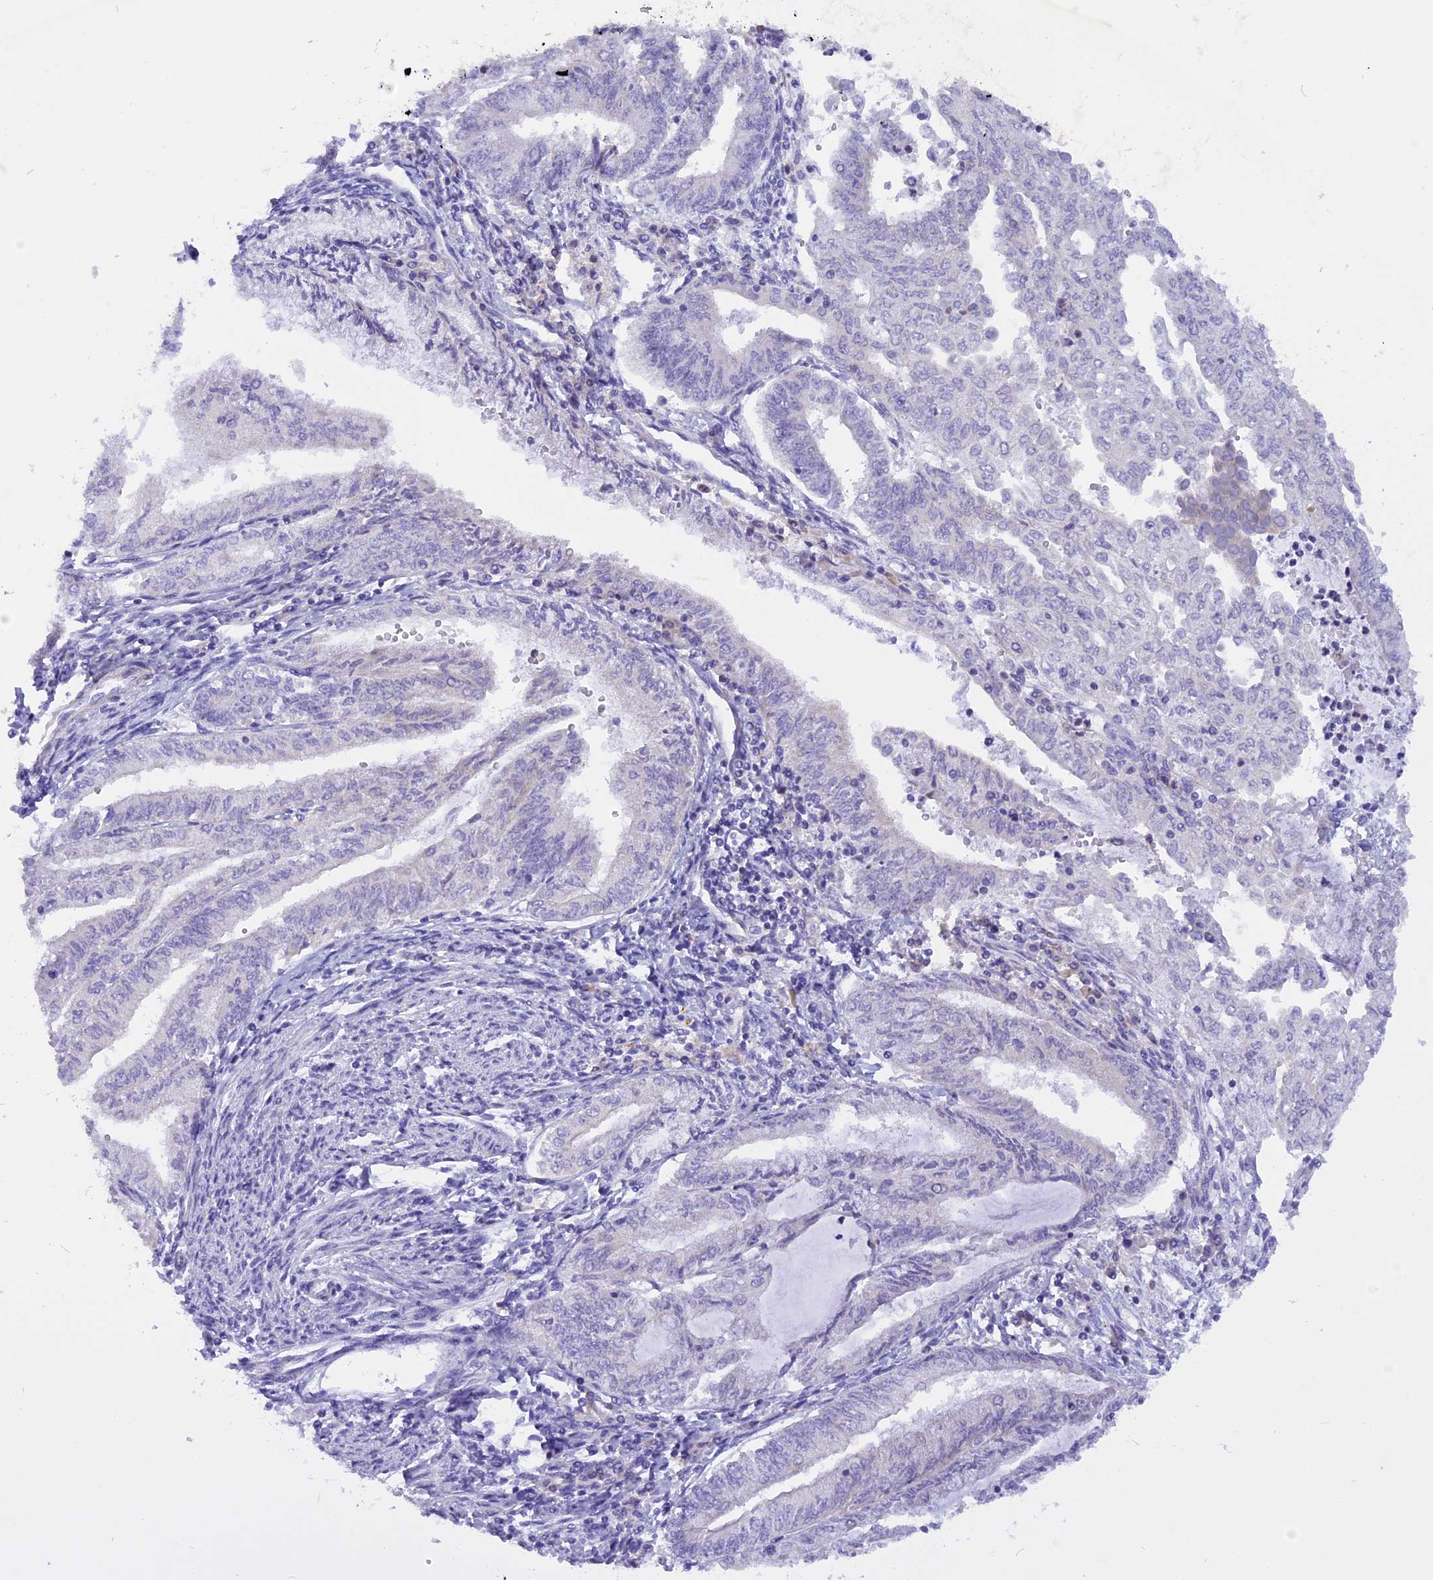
{"staining": {"intensity": "negative", "quantity": "none", "location": "none"}, "tissue": "endometrial cancer", "cell_type": "Tumor cells", "image_type": "cancer", "snomed": [{"axis": "morphology", "description": "Adenocarcinoma, NOS"}, {"axis": "topography", "description": "Endometrium"}], "caption": "Immunohistochemistry histopathology image of neoplastic tissue: adenocarcinoma (endometrial) stained with DAB displays no significant protein positivity in tumor cells.", "gene": "TRIM3", "patient": {"sex": "female", "age": 66}}